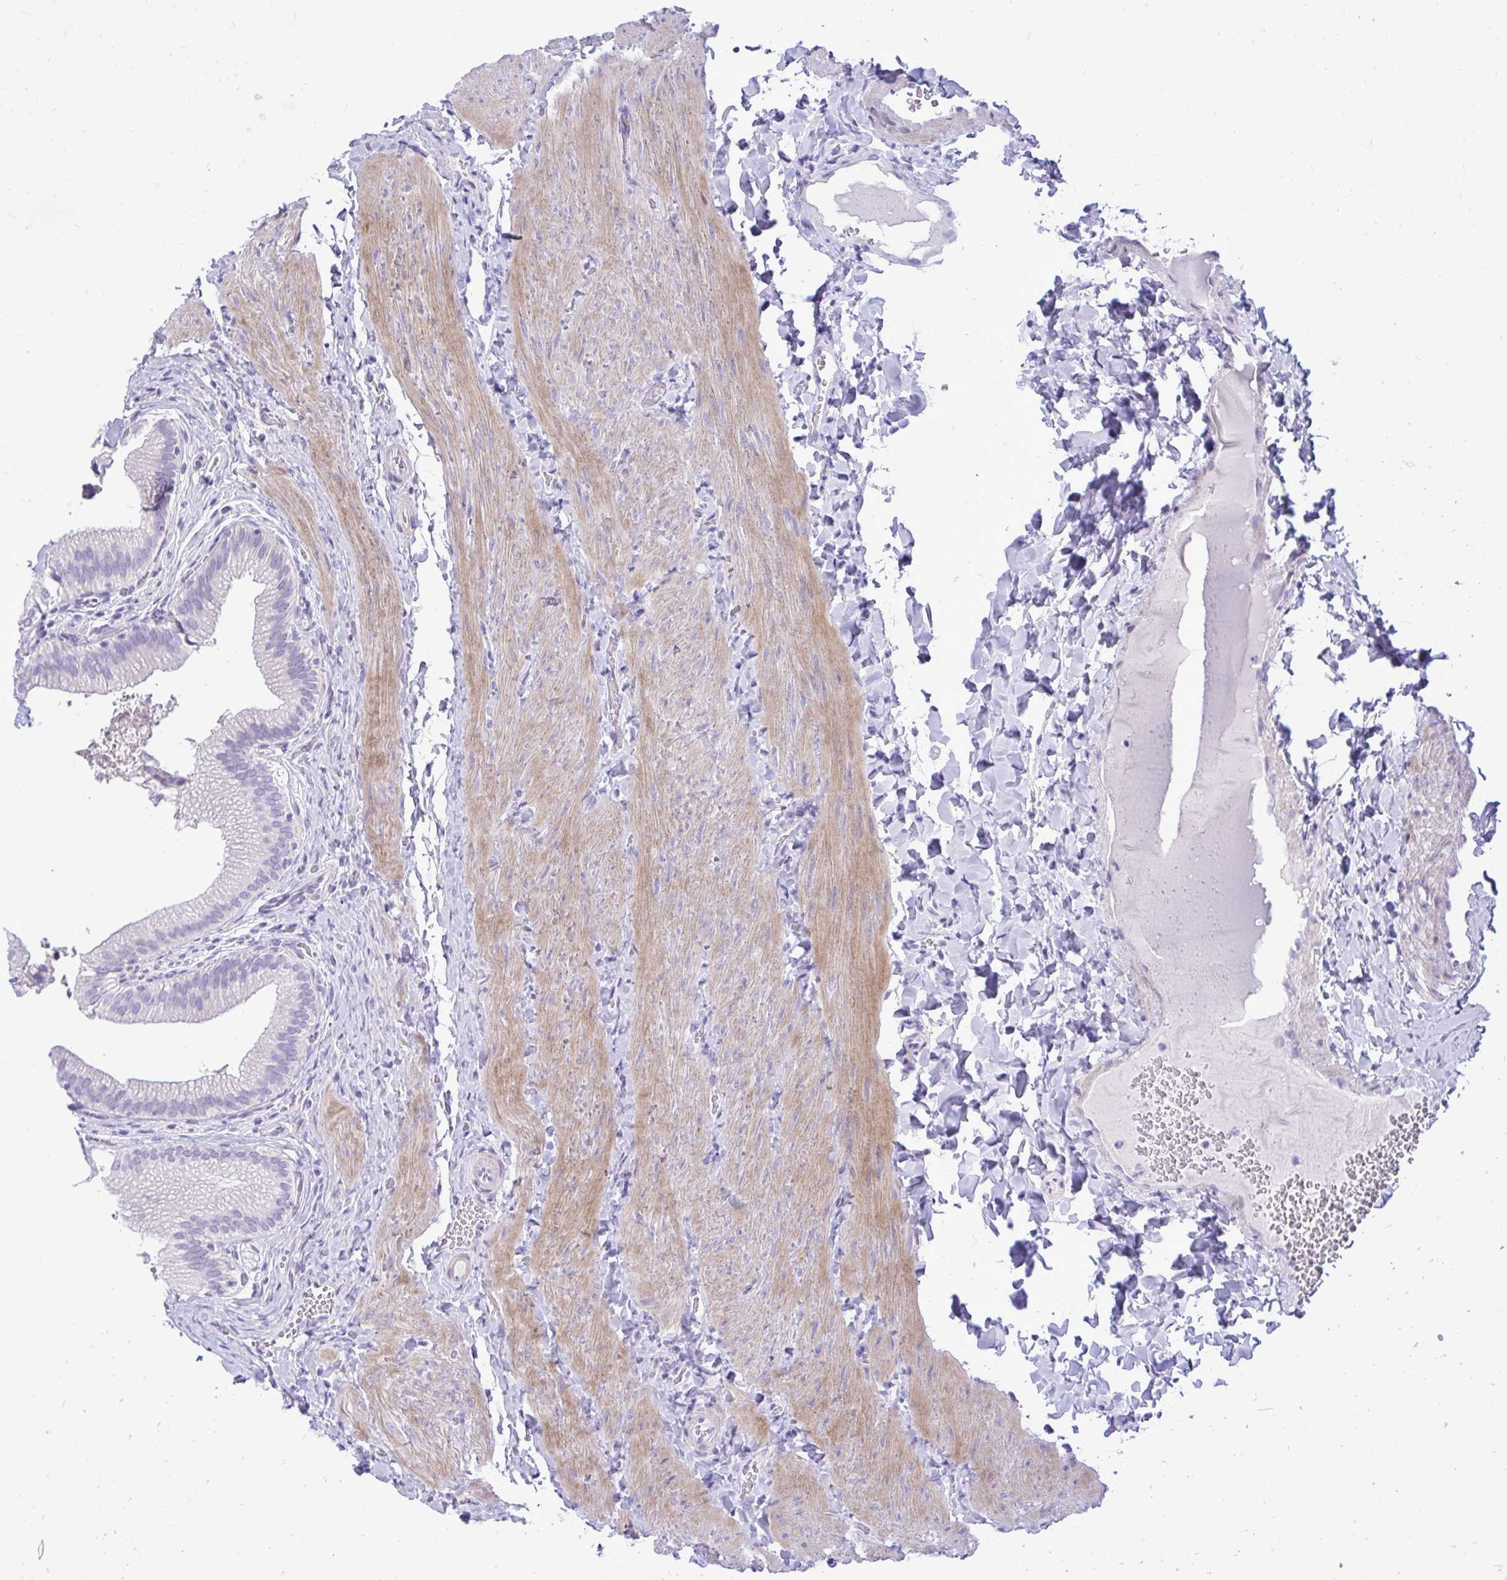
{"staining": {"intensity": "negative", "quantity": "none", "location": "none"}, "tissue": "gallbladder", "cell_type": "Glandular cells", "image_type": "normal", "snomed": [{"axis": "morphology", "description": "Normal tissue, NOS"}, {"axis": "topography", "description": "Gallbladder"}, {"axis": "topography", "description": "Peripheral nerve tissue"}], "caption": "A photomicrograph of gallbladder stained for a protein exhibits no brown staining in glandular cells.", "gene": "GABRA1", "patient": {"sex": "male", "age": 17}}